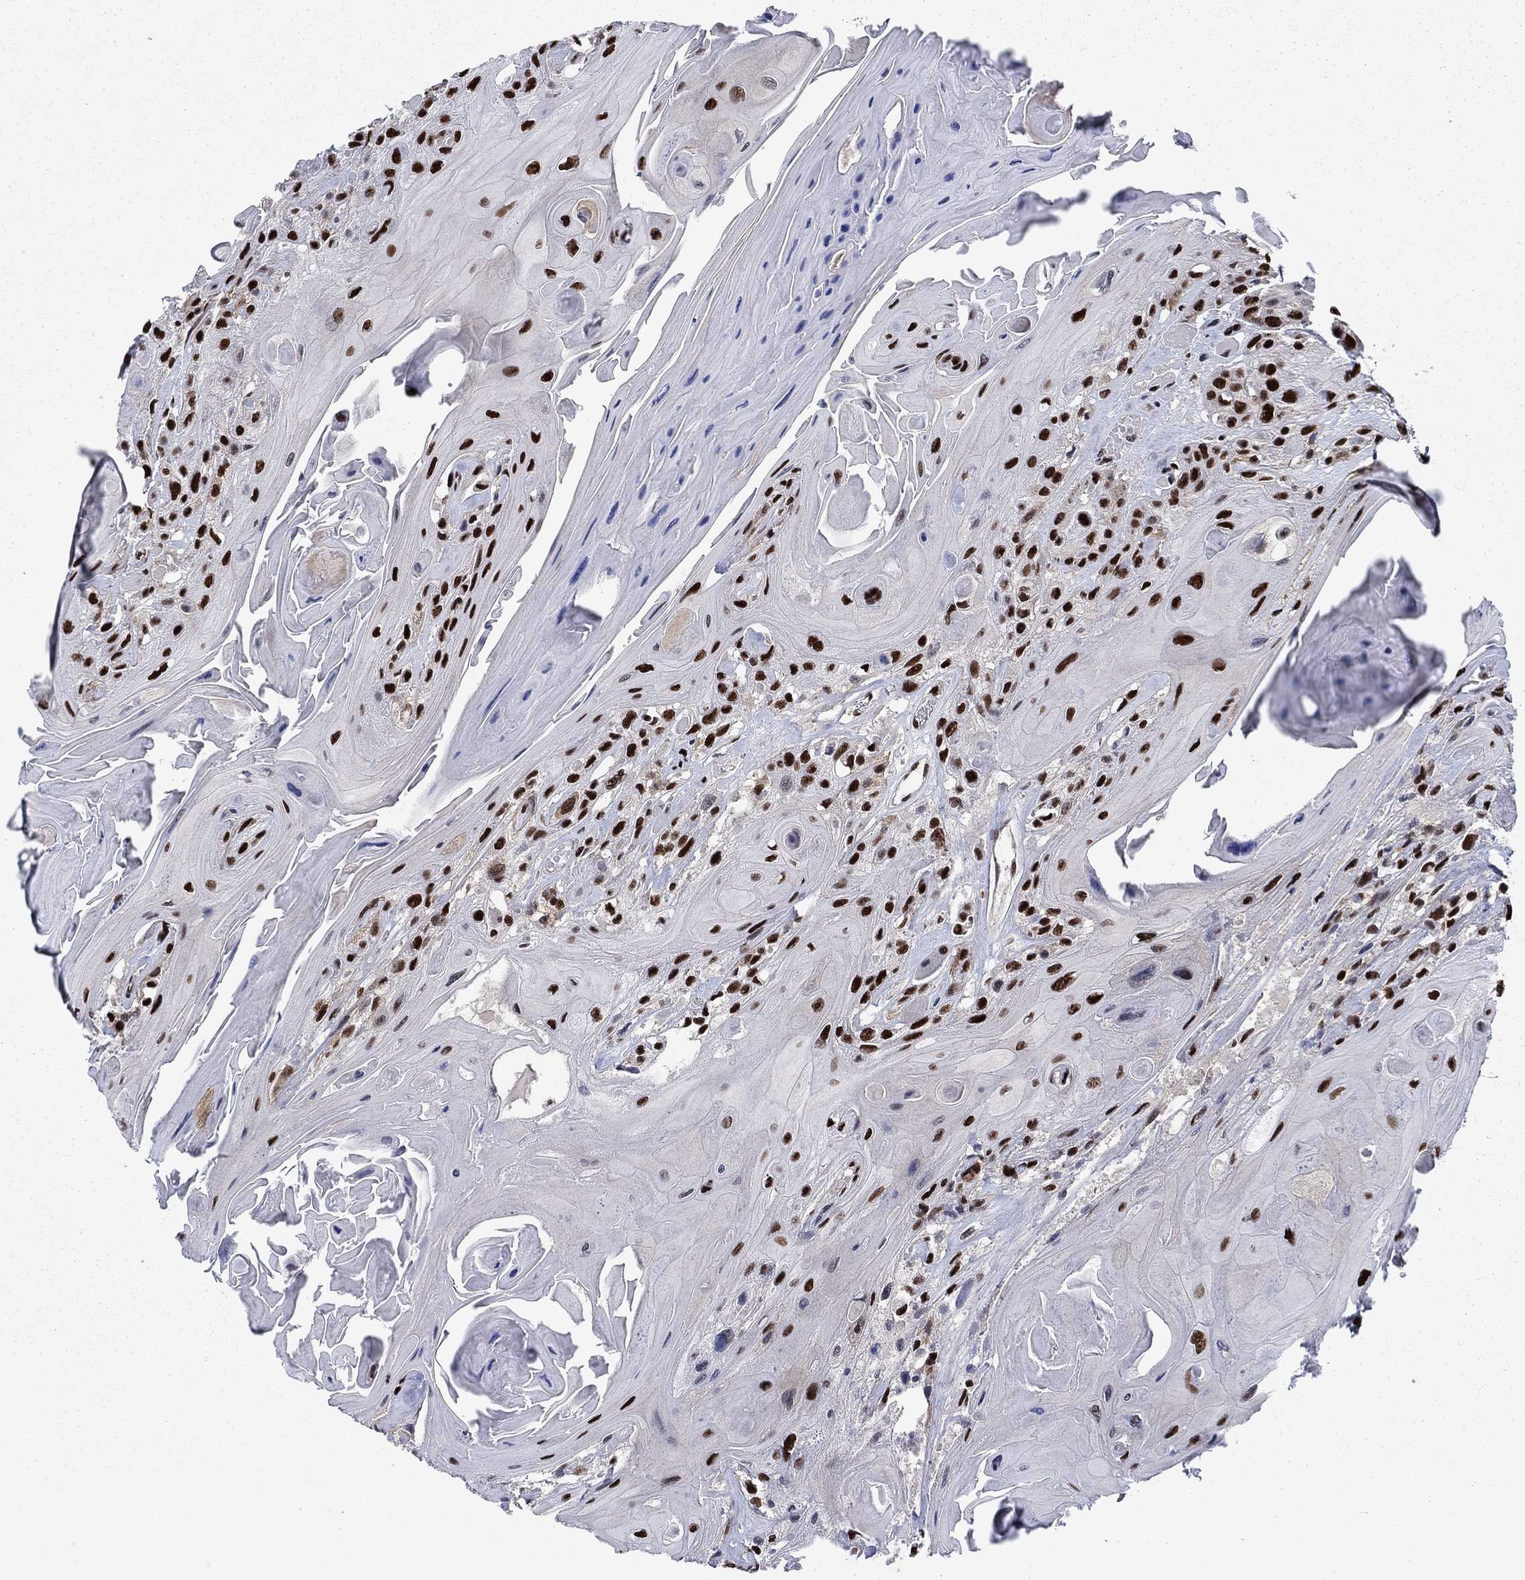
{"staining": {"intensity": "strong", "quantity": ">75%", "location": "nuclear"}, "tissue": "head and neck cancer", "cell_type": "Tumor cells", "image_type": "cancer", "snomed": [{"axis": "morphology", "description": "Squamous cell carcinoma, NOS"}, {"axis": "topography", "description": "Head-Neck"}], "caption": "A micrograph showing strong nuclear positivity in about >75% of tumor cells in head and neck cancer, as visualized by brown immunohistochemical staining.", "gene": "RPRD1B", "patient": {"sex": "female", "age": 59}}